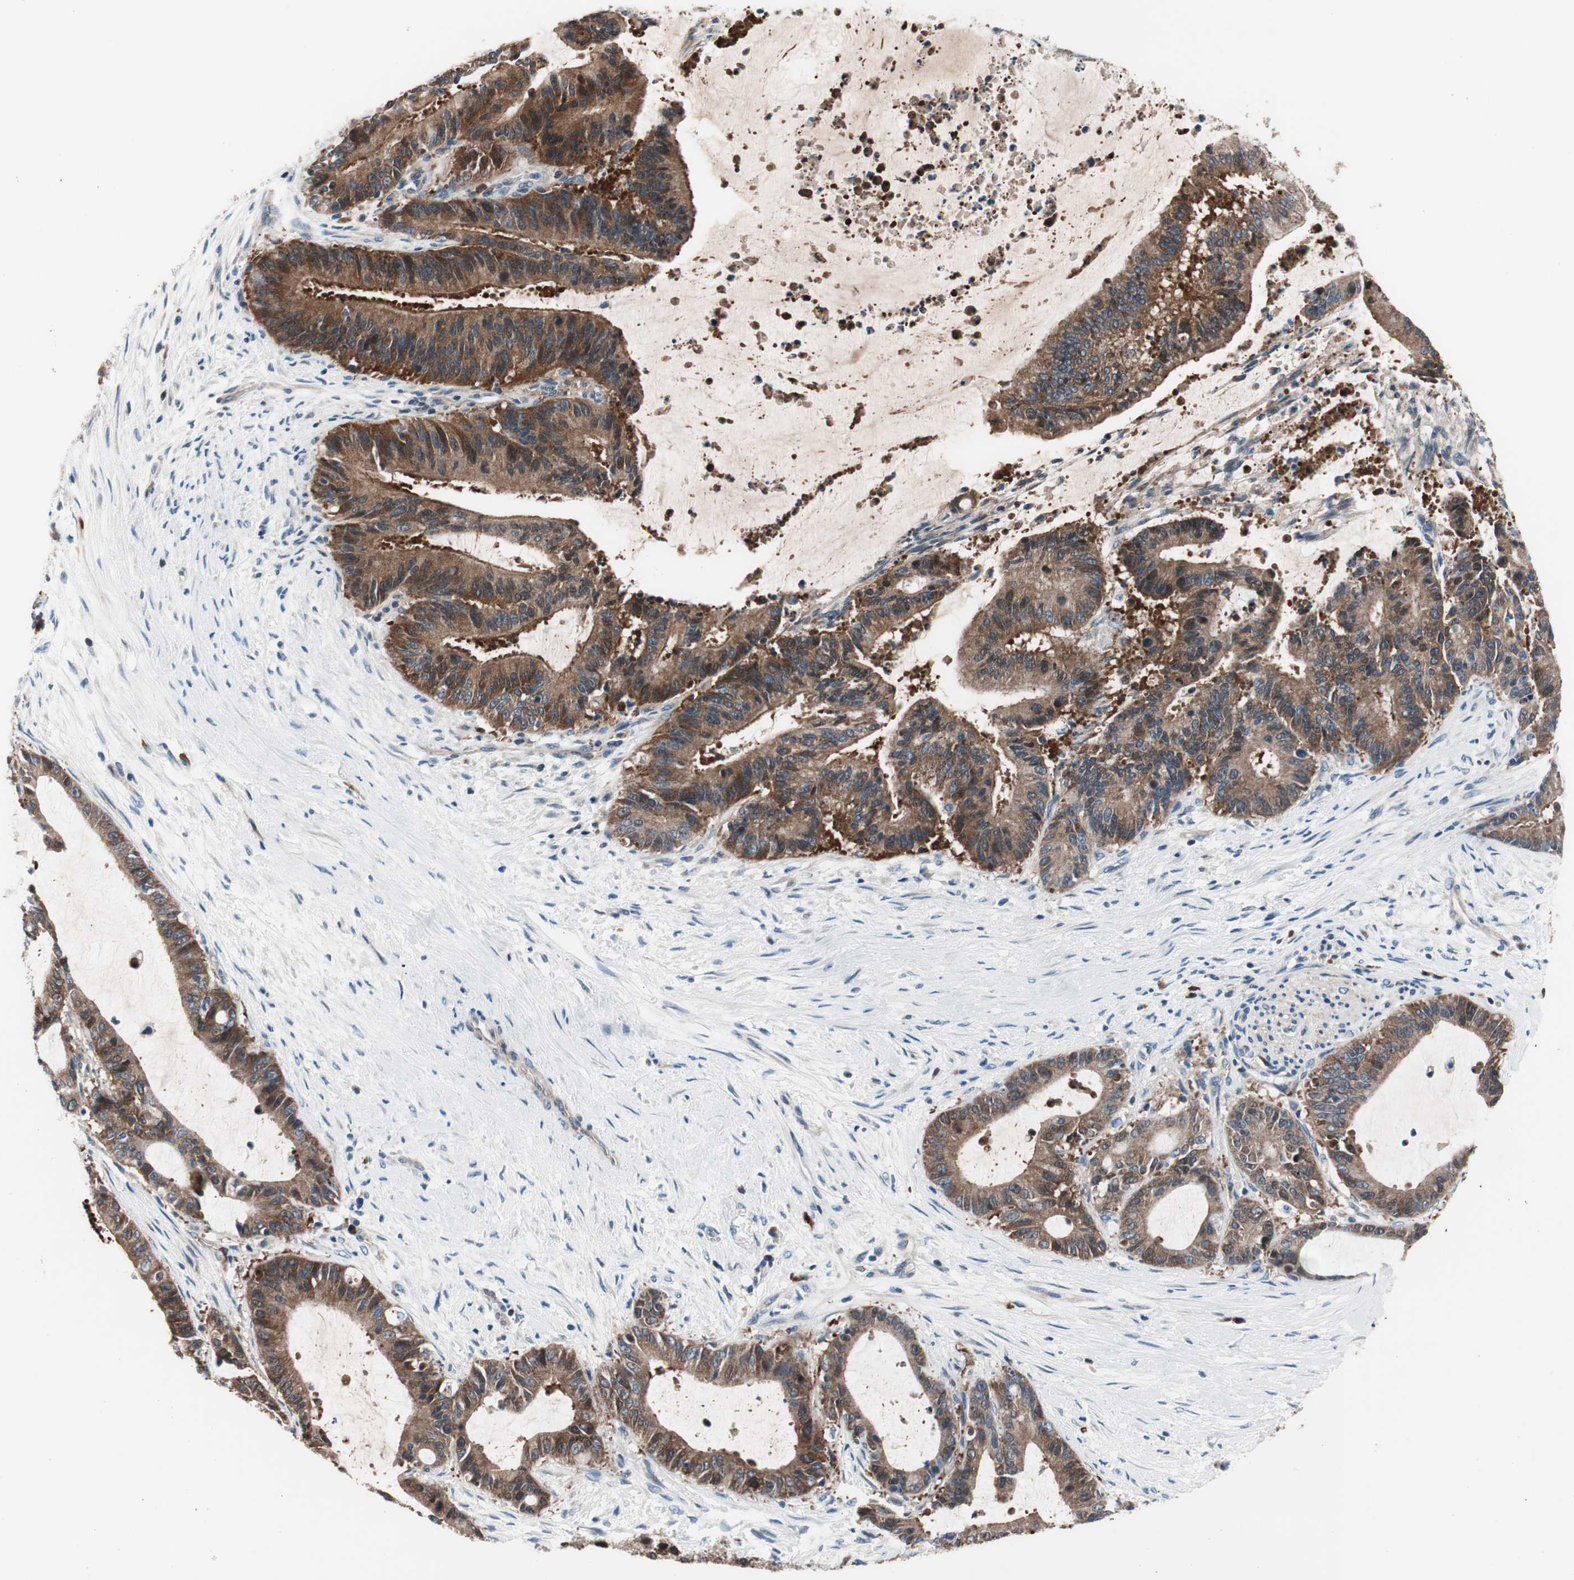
{"staining": {"intensity": "moderate", "quantity": ">75%", "location": "cytoplasmic/membranous"}, "tissue": "liver cancer", "cell_type": "Tumor cells", "image_type": "cancer", "snomed": [{"axis": "morphology", "description": "Cholangiocarcinoma"}, {"axis": "topography", "description": "Liver"}], "caption": "The immunohistochemical stain labels moderate cytoplasmic/membranous staining in tumor cells of liver cholangiocarcinoma tissue.", "gene": "PRDX2", "patient": {"sex": "female", "age": 73}}